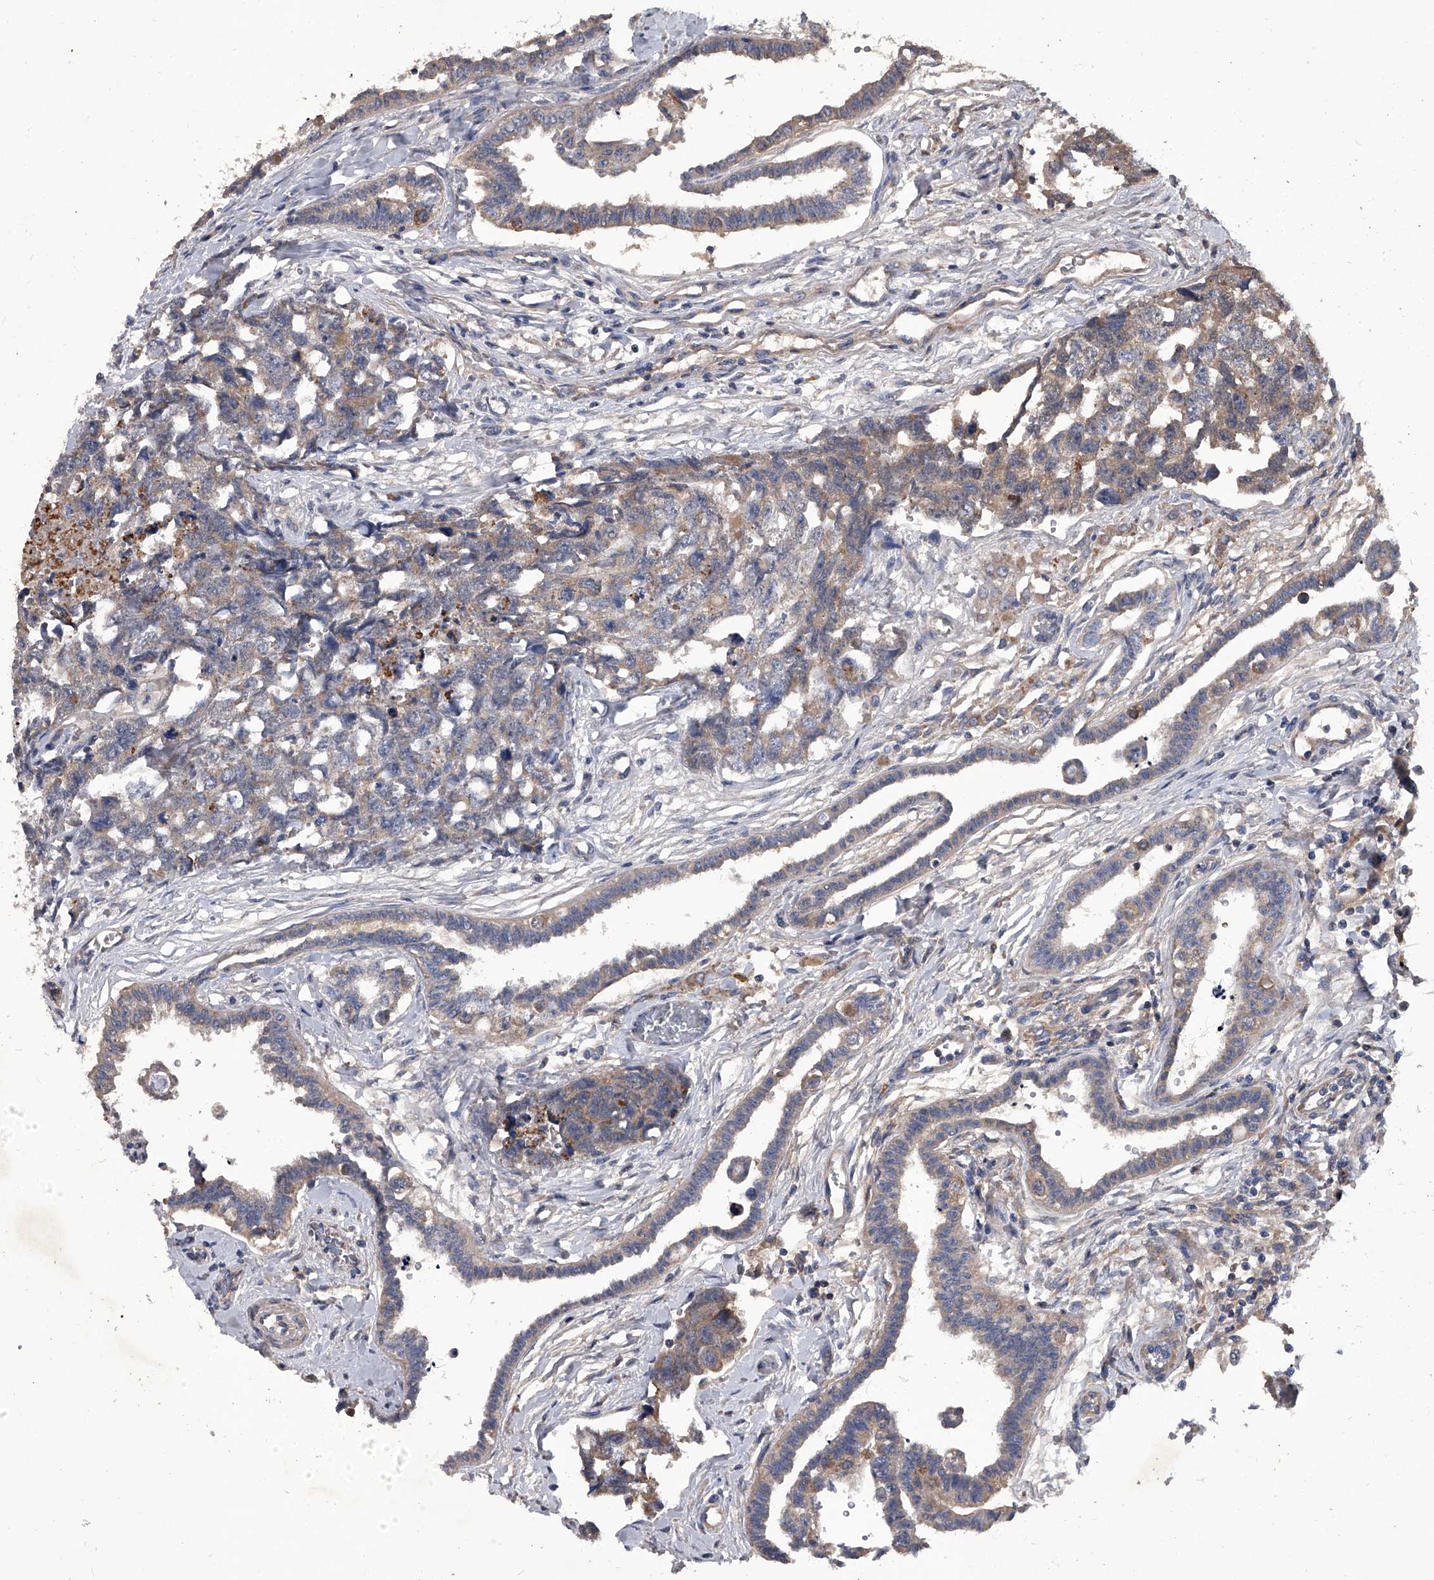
{"staining": {"intensity": "weak", "quantity": "25%-75%", "location": "cytoplasmic/membranous"}, "tissue": "testis cancer", "cell_type": "Tumor cells", "image_type": "cancer", "snomed": [{"axis": "morphology", "description": "Carcinoma, Embryonal, NOS"}, {"axis": "topography", "description": "Testis"}], "caption": "Protein staining displays weak cytoplasmic/membranous expression in approximately 25%-75% of tumor cells in testis cancer (embryonal carcinoma).", "gene": "NRP1", "patient": {"sex": "male", "age": 31}}